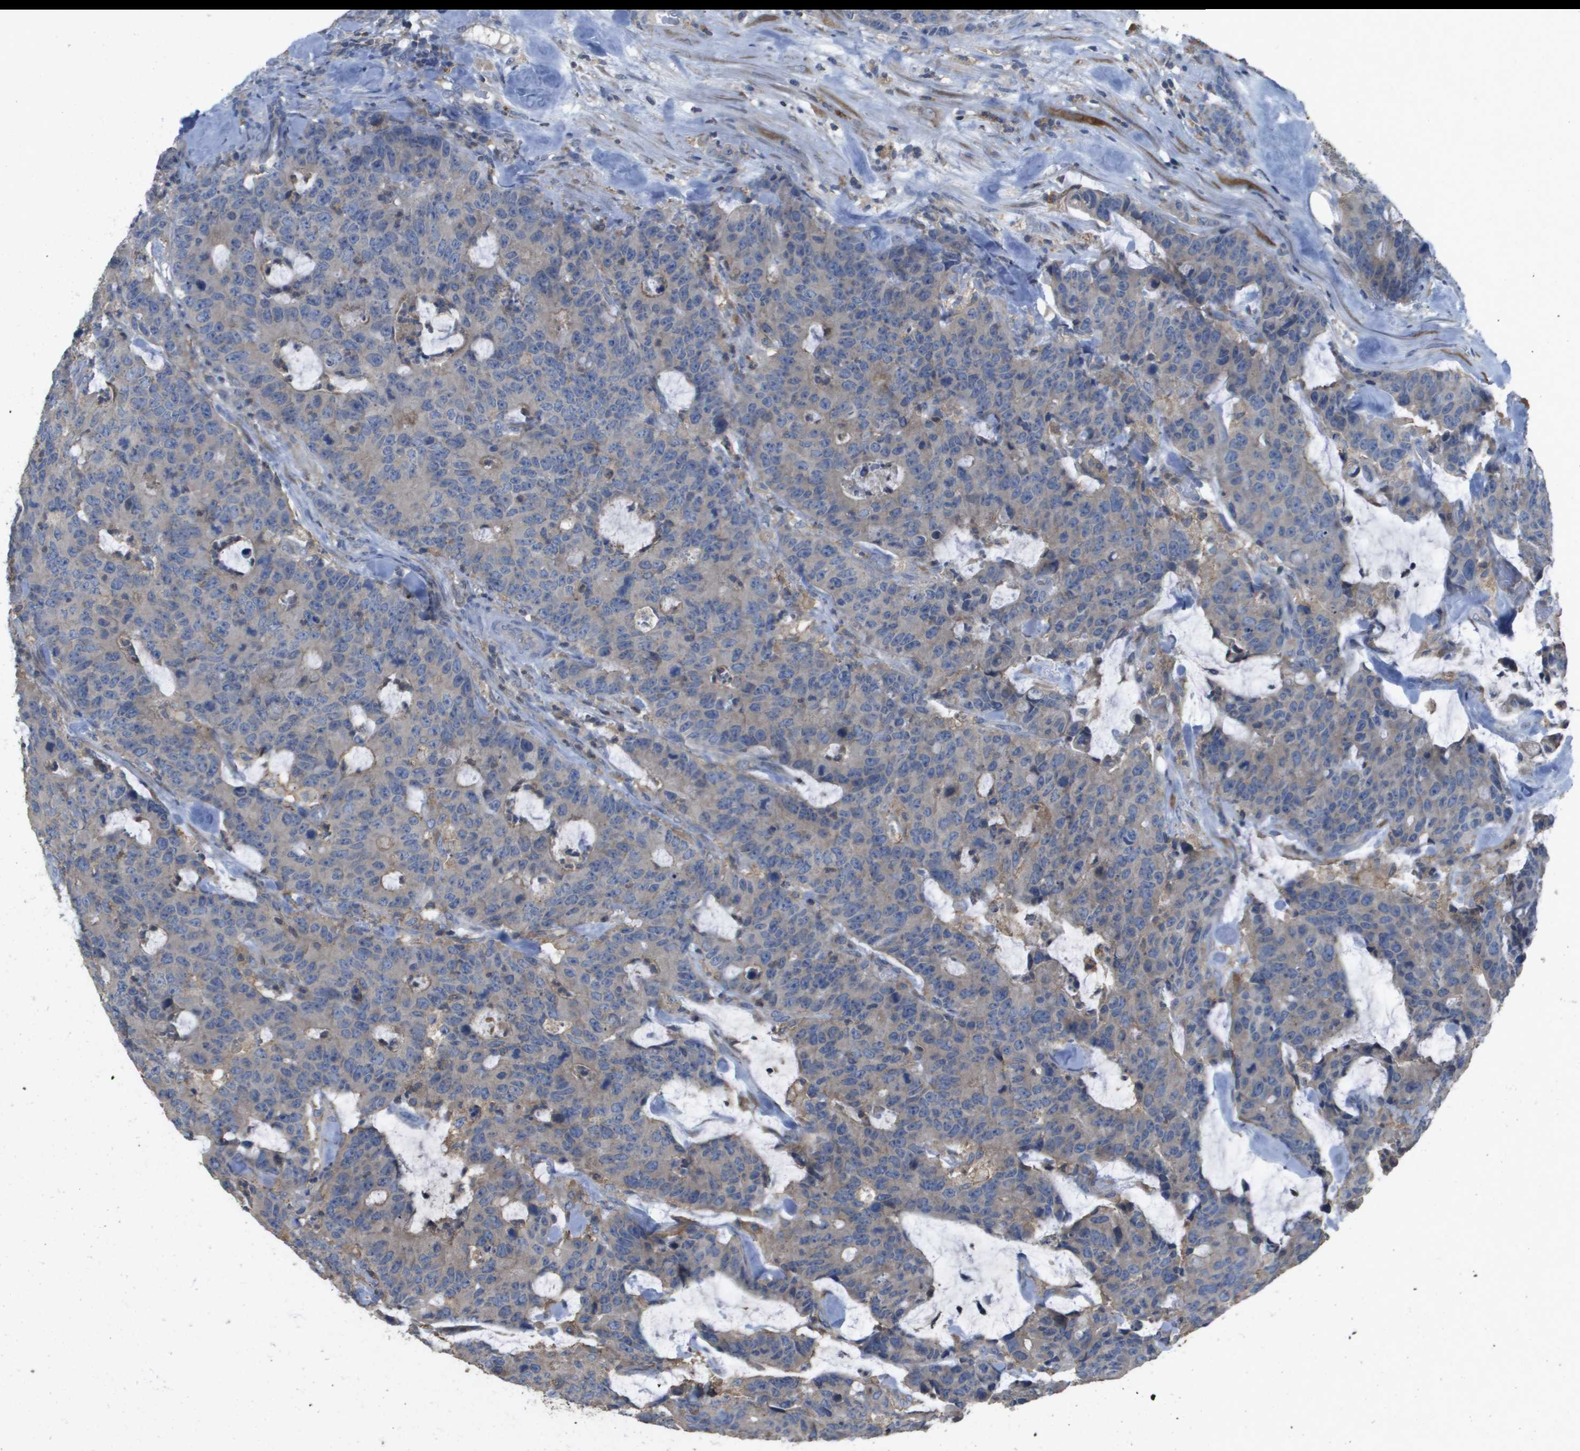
{"staining": {"intensity": "weak", "quantity": ">75%", "location": "cytoplasmic/membranous"}, "tissue": "colorectal cancer", "cell_type": "Tumor cells", "image_type": "cancer", "snomed": [{"axis": "morphology", "description": "Adenocarcinoma, NOS"}, {"axis": "topography", "description": "Colon"}], "caption": "Immunohistochemical staining of colorectal cancer shows weak cytoplasmic/membranous protein positivity in approximately >75% of tumor cells. (DAB (3,3'-diaminobenzidine) = brown stain, brightfield microscopy at high magnification).", "gene": "CLCA4", "patient": {"sex": "female", "age": 86}}